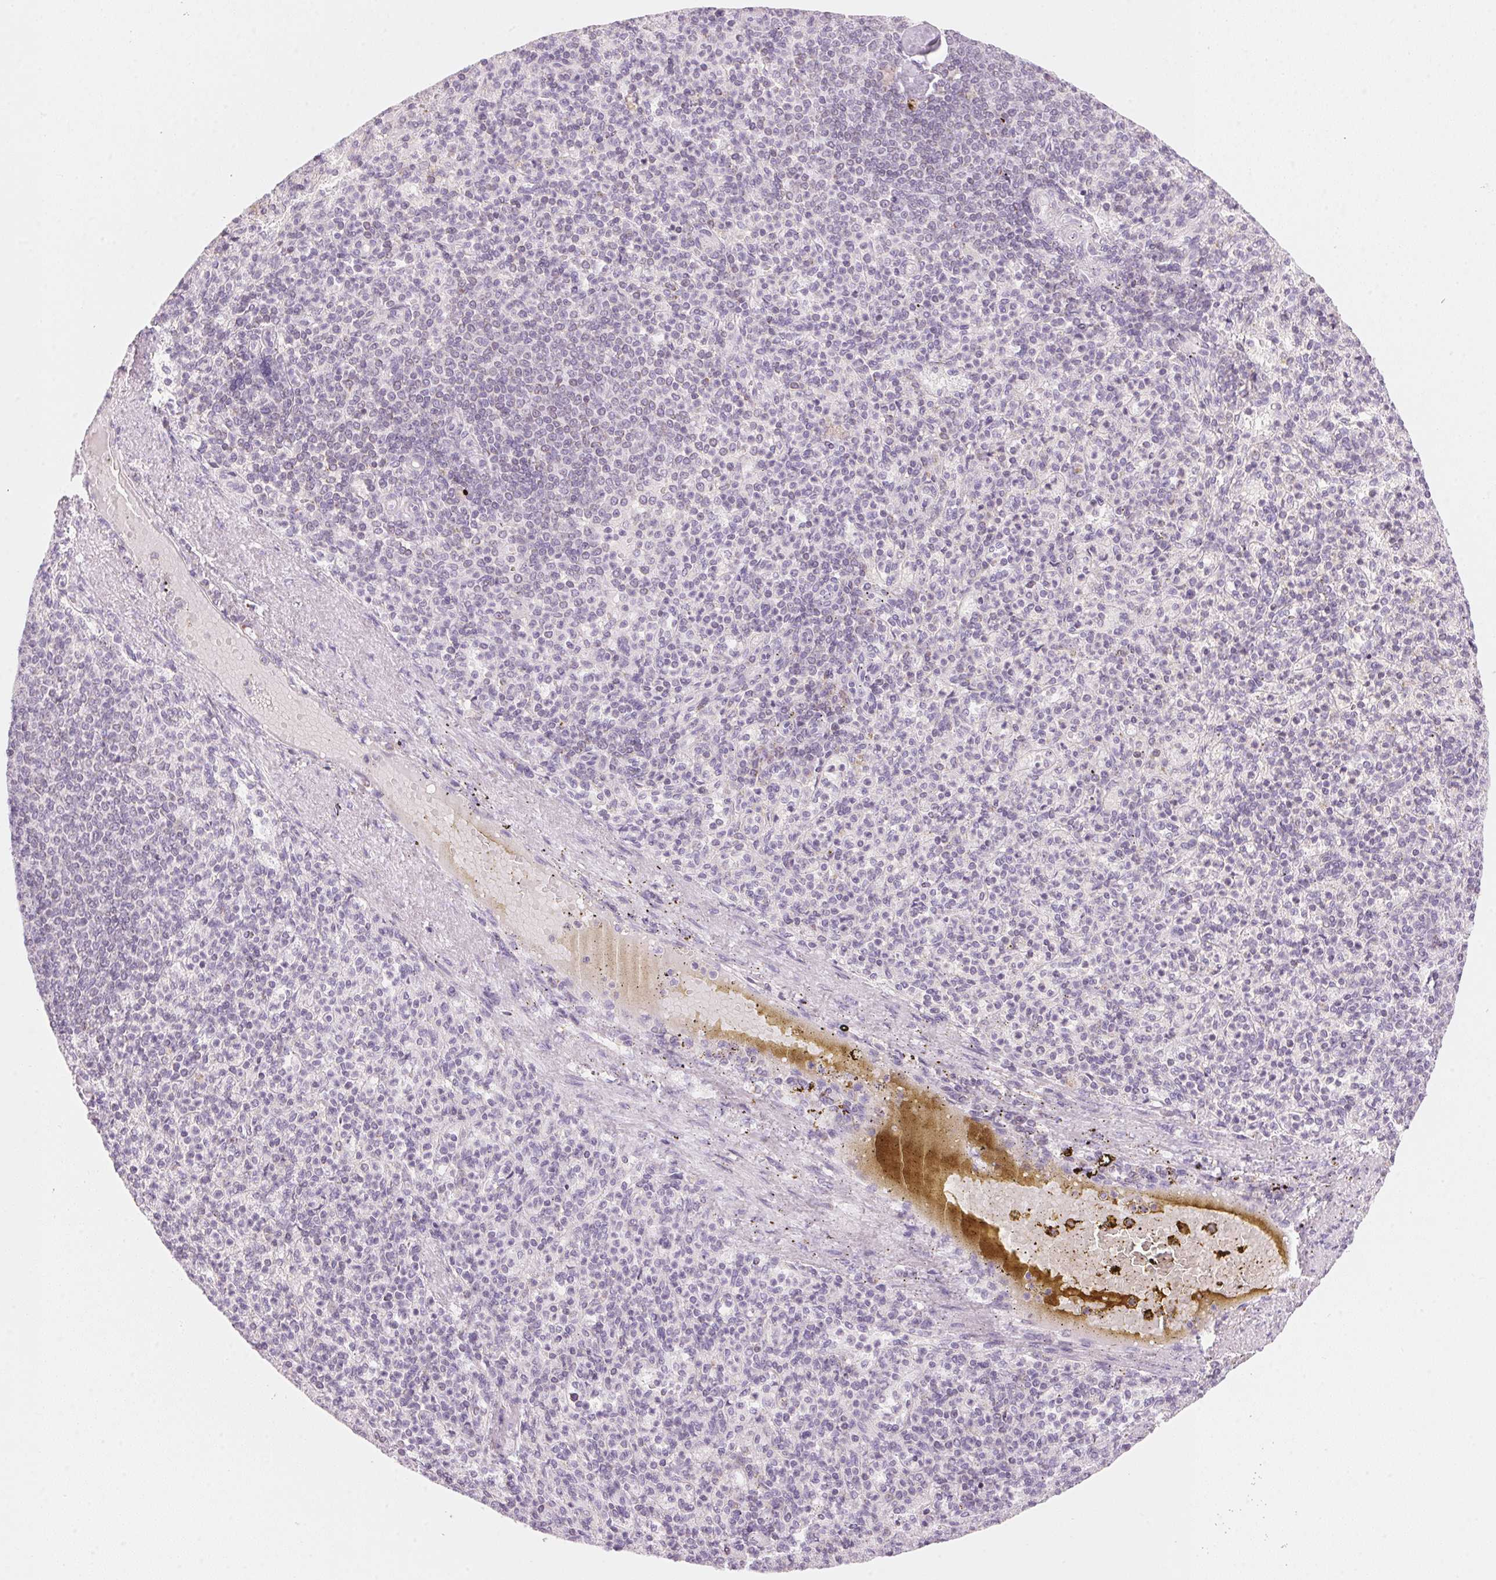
{"staining": {"intensity": "negative", "quantity": "none", "location": "none"}, "tissue": "spleen", "cell_type": "Cells in red pulp", "image_type": "normal", "snomed": [{"axis": "morphology", "description": "Normal tissue, NOS"}, {"axis": "topography", "description": "Spleen"}], "caption": "IHC image of normal spleen stained for a protein (brown), which displays no staining in cells in red pulp. (DAB immunohistochemistry (IHC), high magnification).", "gene": "HOXB13", "patient": {"sex": "female", "age": 74}}